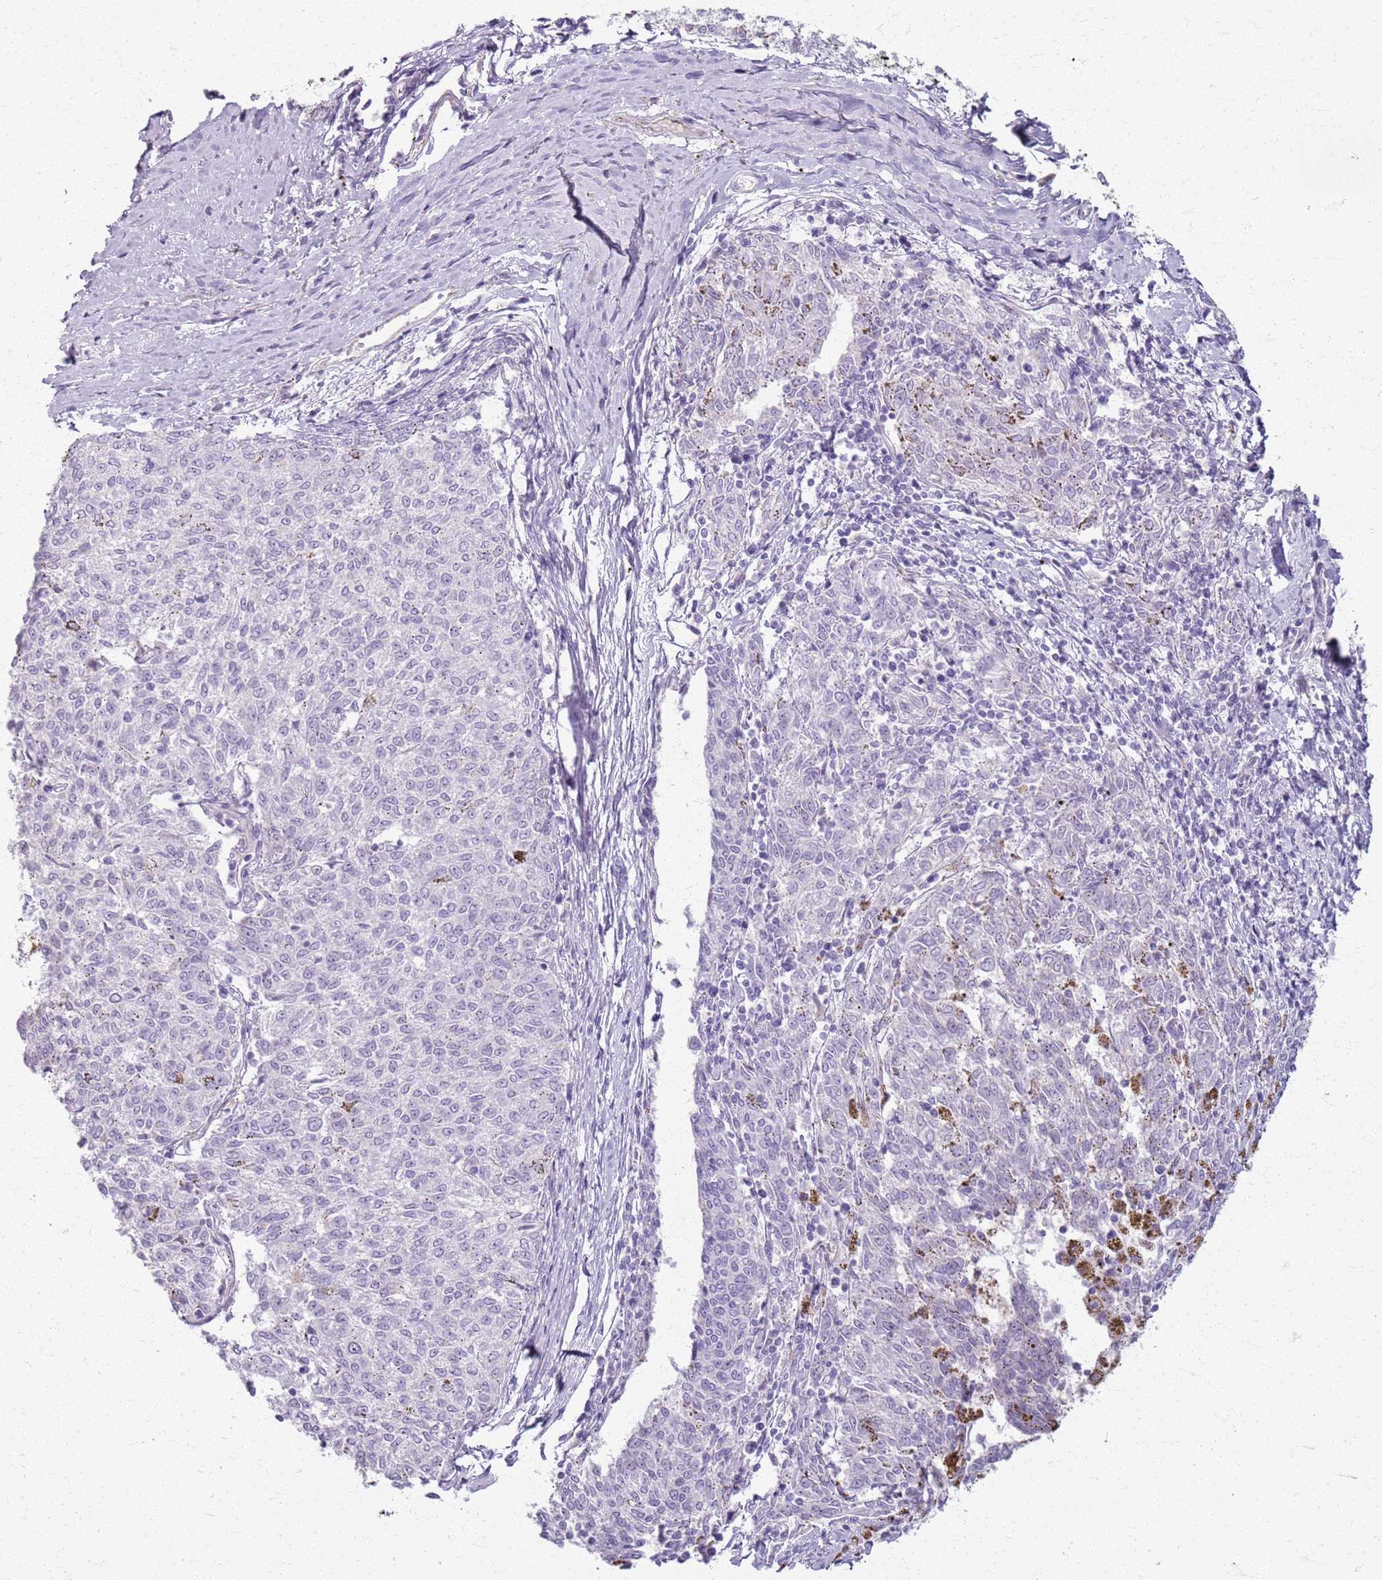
{"staining": {"intensity": "negative", "quantity": "none", "location": "none"}, "tissue": "melanoma", "cell_type": "Tumor cells", "image_type": "cancer", "snomed": [{"axis": "morphology", "description": "Malignant melanoma, NOS"}, {"axis": "topography", "description": "Skin"}], "caption": "An IHC micrograph of malignant melanoma is shown. There is no staining in tumor cells of malignant melanoma. (Stains: DAB (3,3'-diaminobenzidine) IHC with hematoxylin counter stain, Microscopy: brightfield microscopy at high magnification).", "gene": "CSRP3", "patient": {"sex": "female", "age": 72}}